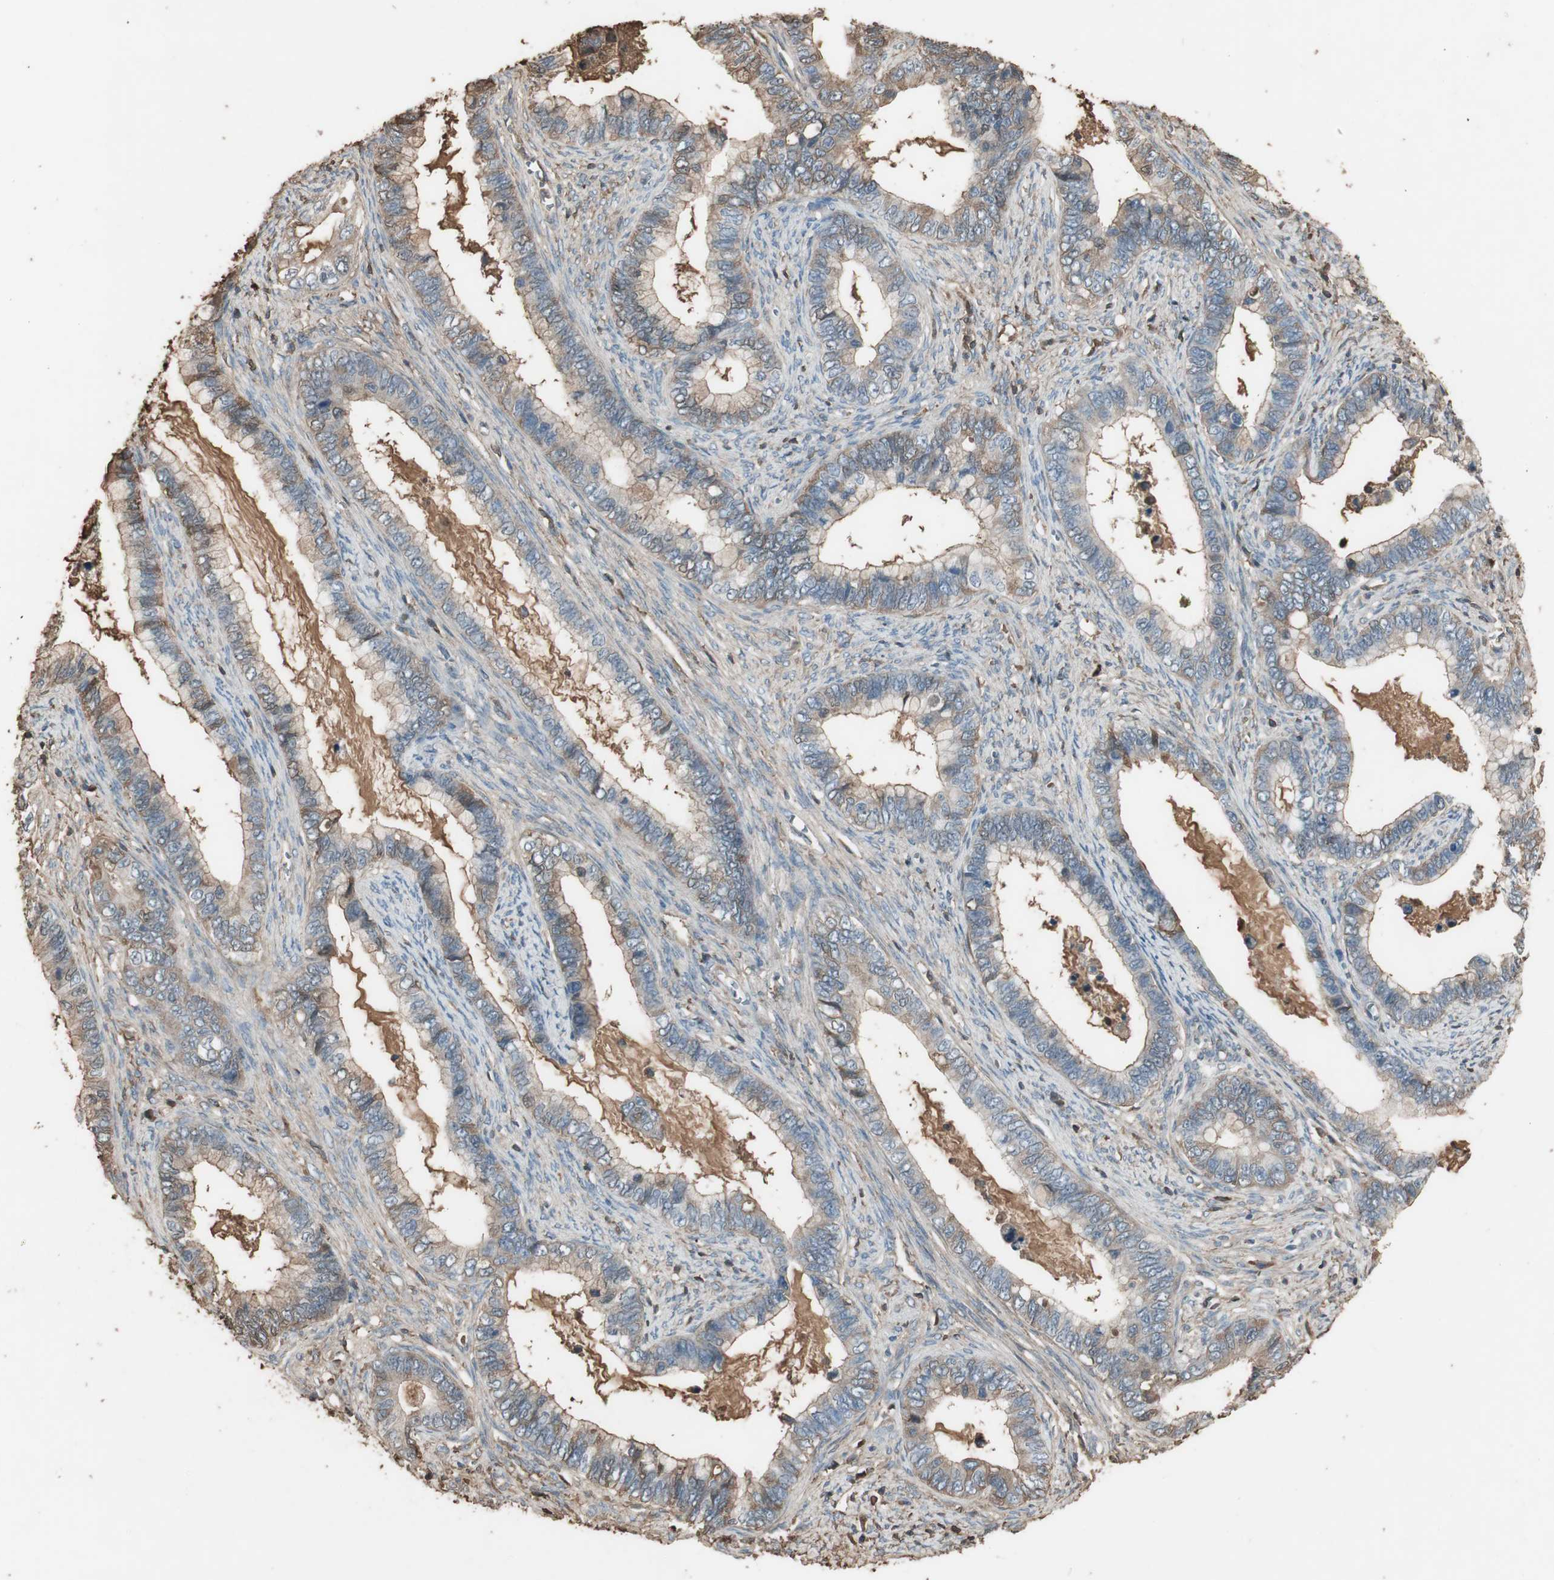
{"staining": {"intensity": "weak", "quantity": ">75%", "location": "cytoplasmic/membranous"}, "tissue": "cervical cancer", "cell_type": "Tumor cells", "image_type": "cancer", "snomed": [{"axis": "morphology", "description": "Adenocarcinoma, NOS"}, {"axis": "topography", "description": "Cervix"}], "caption": "A micrograph of cervical cancer (adenocarcinoma) stained for a protein shows weak cytoplasmic/membranous brown staining in tumor cells.", "gene": "MMP14", "patient": {"sex": "female", "age": 44}}